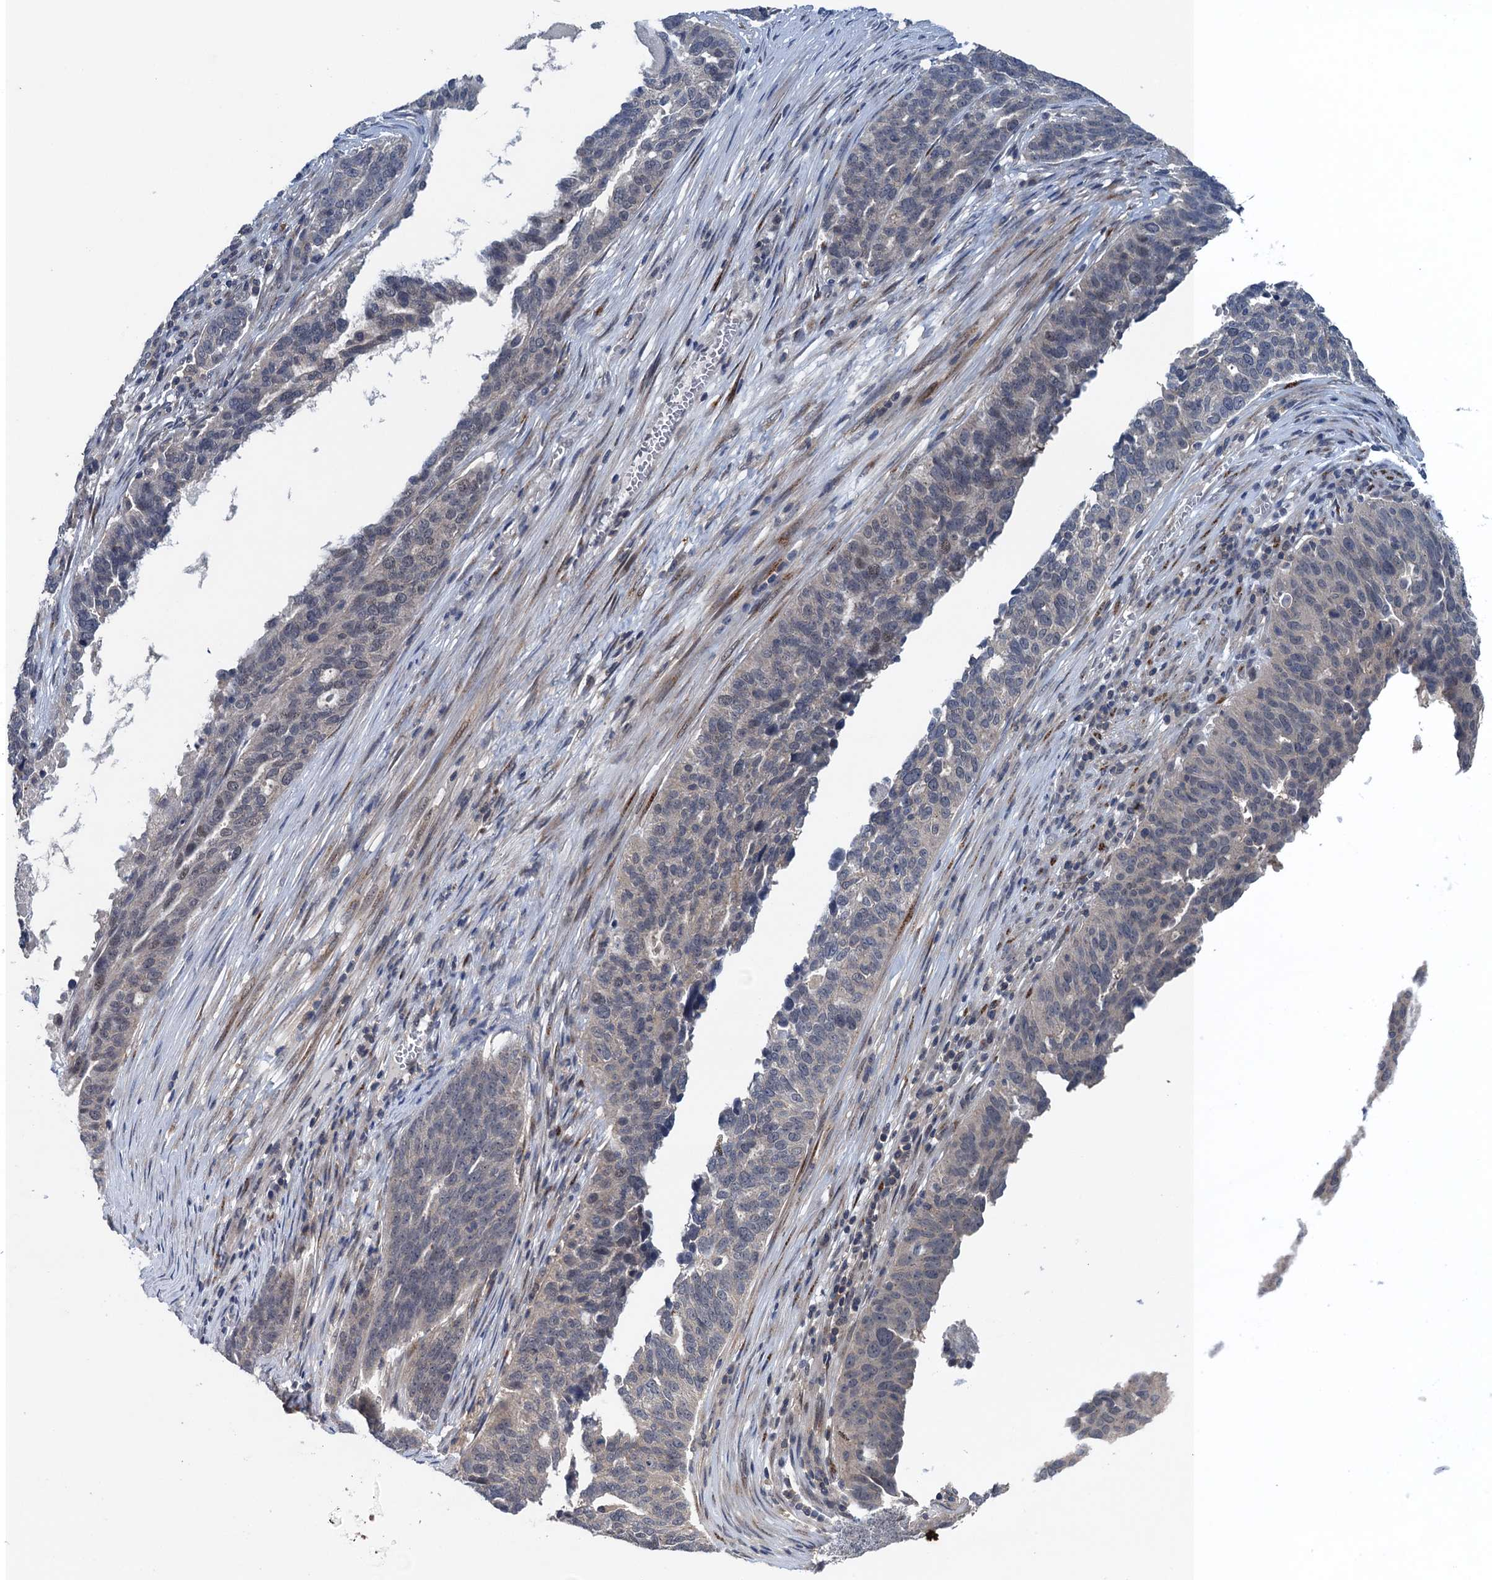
{"staining": {"intensity": "negative", "quantity": "none", "location": "none"}, "tissue": "ovarian cancer", "cell_type": "Tumor cells", "image_type": "cancer", "snomed": [{"axis": "morphology", "description": "Cystadenocarcinoma, serous, NOS"}, {"axis": "topography", "description": "Ovary"}], "caption": "Tumor cells are negative for brown protein staining in ovarian cancer.", "gene": "RNF165", "patient": {"sex": "female", "age": 59}}